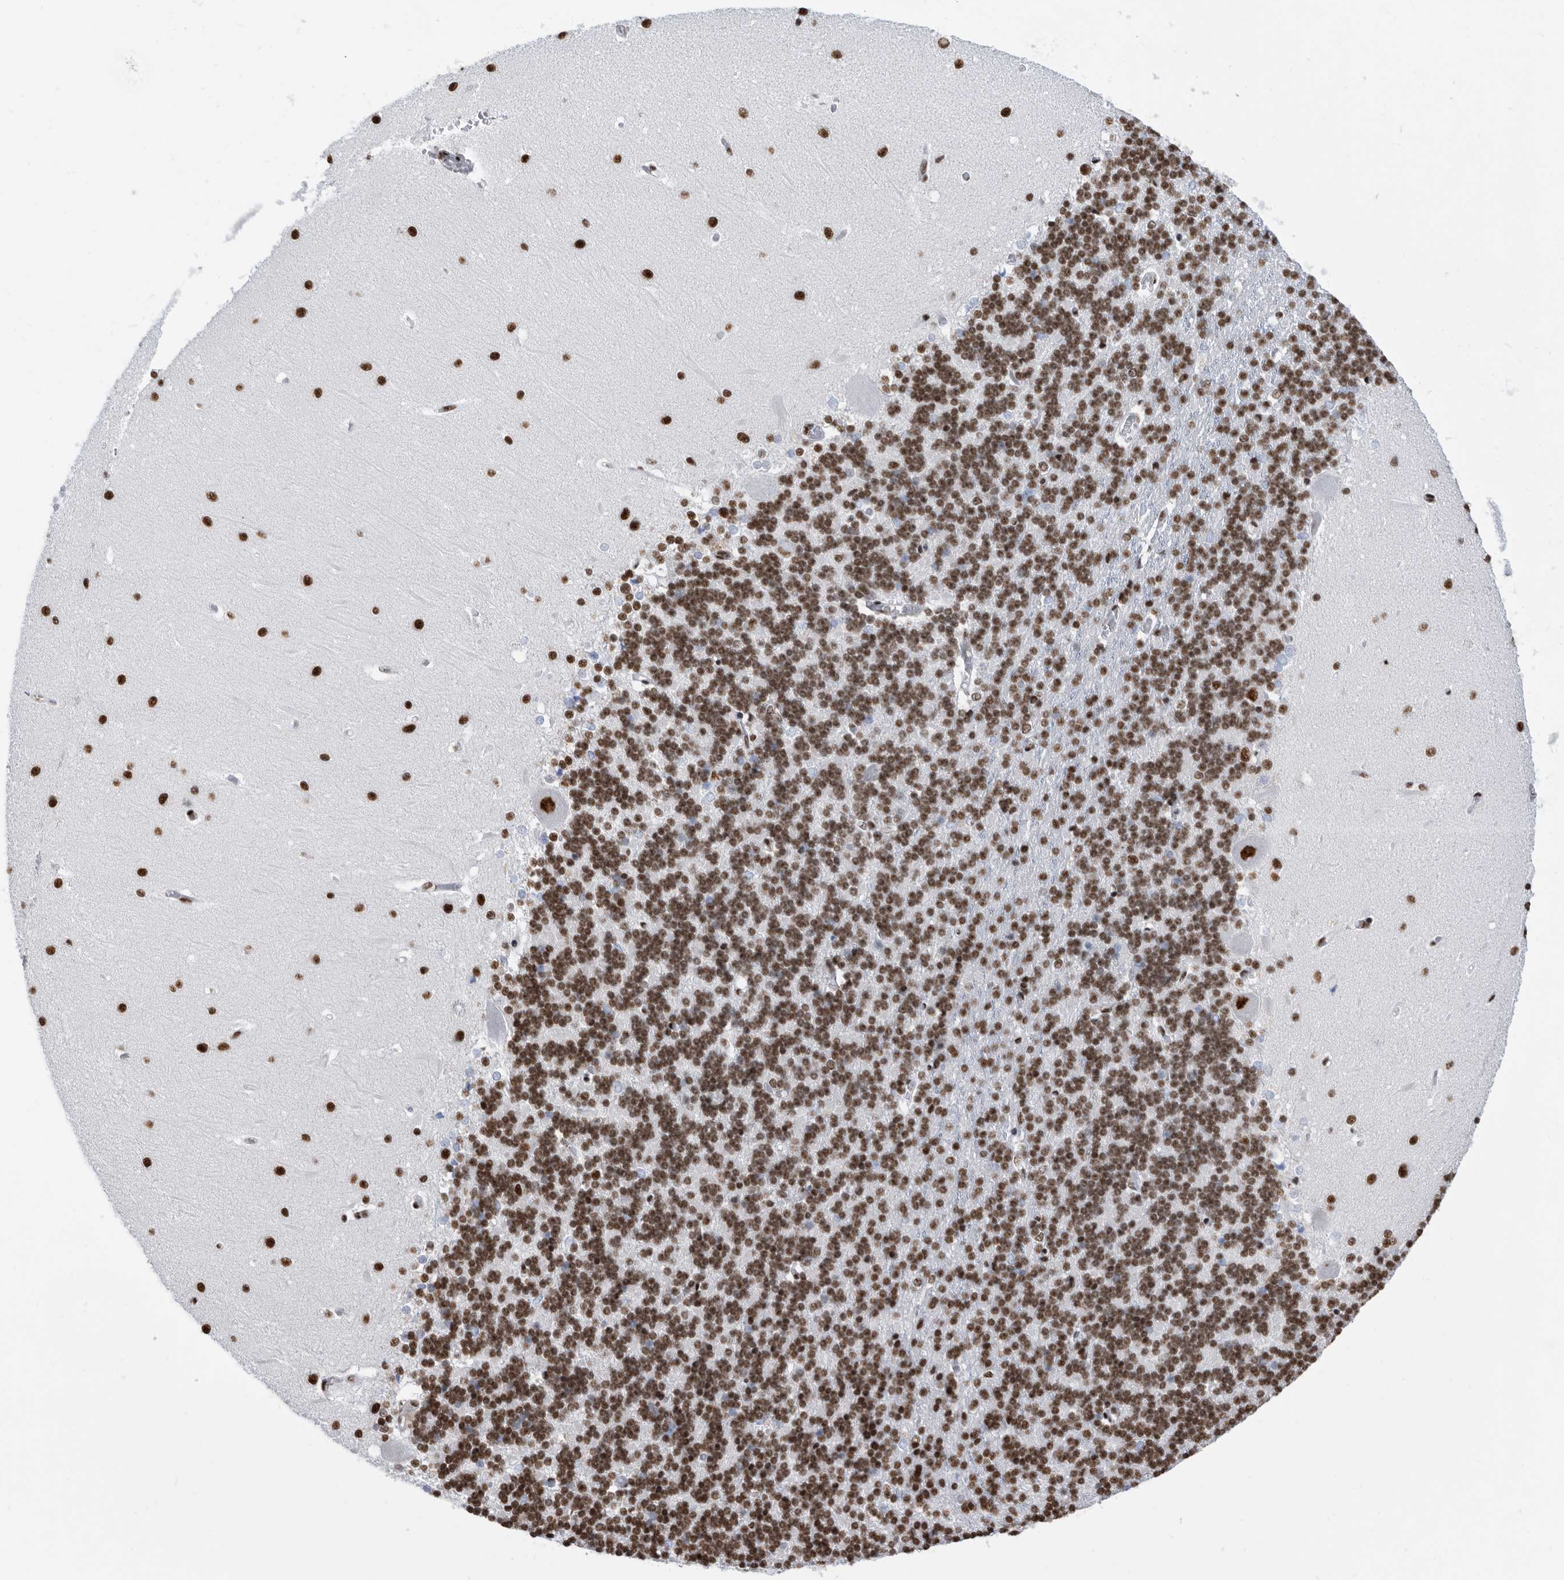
{"staining": {"intensity": "strong", "quantity": "25%-75%", "location": "nuclear"}, "tissue": "cerebellum", "cell_type": "Cells in granular layer", "image_type": "normal", "snomed": [{"axis": "morphology", "description": "Normal tissue, NOS"}, {"axis": "topography", "description": "Cerebellum"}], "caption": "There is high levels of strong nuclear expression in cells in granular layer of normal cerebellum, as demonstrated by immunohistochemical staining (brown color).", "gene": "SF3A1", "patient": {"sex": "male", "age": 37}}